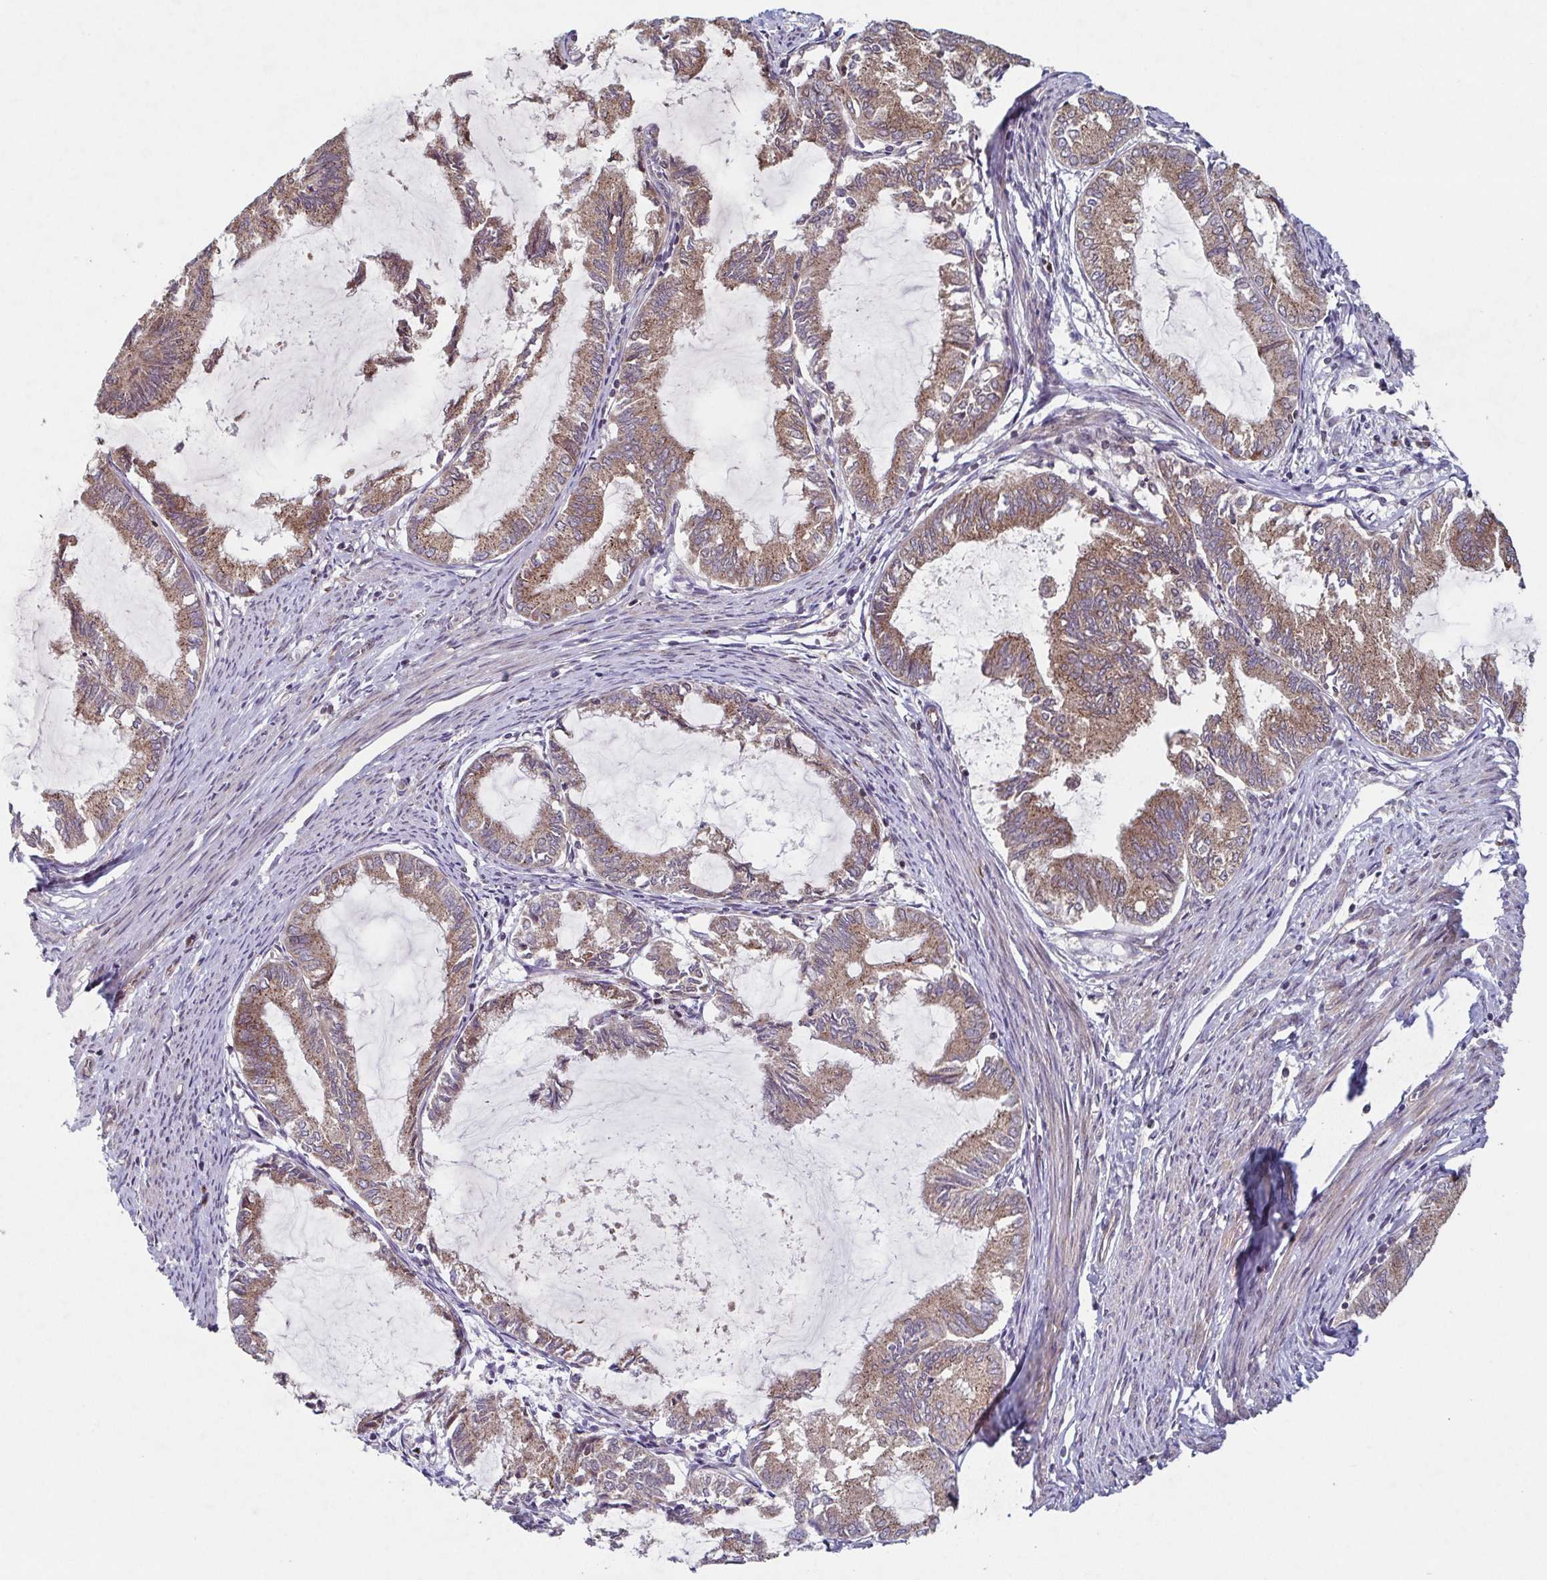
{"staining": {"intensity": "moderate", "quantity": ">75%", "location": "cytoplasmic/membranous"}, "tissue": "endometrial cancer", "cell_type": "Tumor cells", "image_type": "cancer", "snomed": [{"axis": "morphology", "description": "Adenocarcinoma, NOS"}, {"axis": "topography", "description": "Endometrium"}], "caption": "Approximately >75% of tumor cells in adenocarcinoma (endometrial) display moderate cytoplasmic/membranous protein staining as visualized by brown immunohistochemical staining.", "gene": "COPB1", "patient": {"sex": "female", "age": 86}}